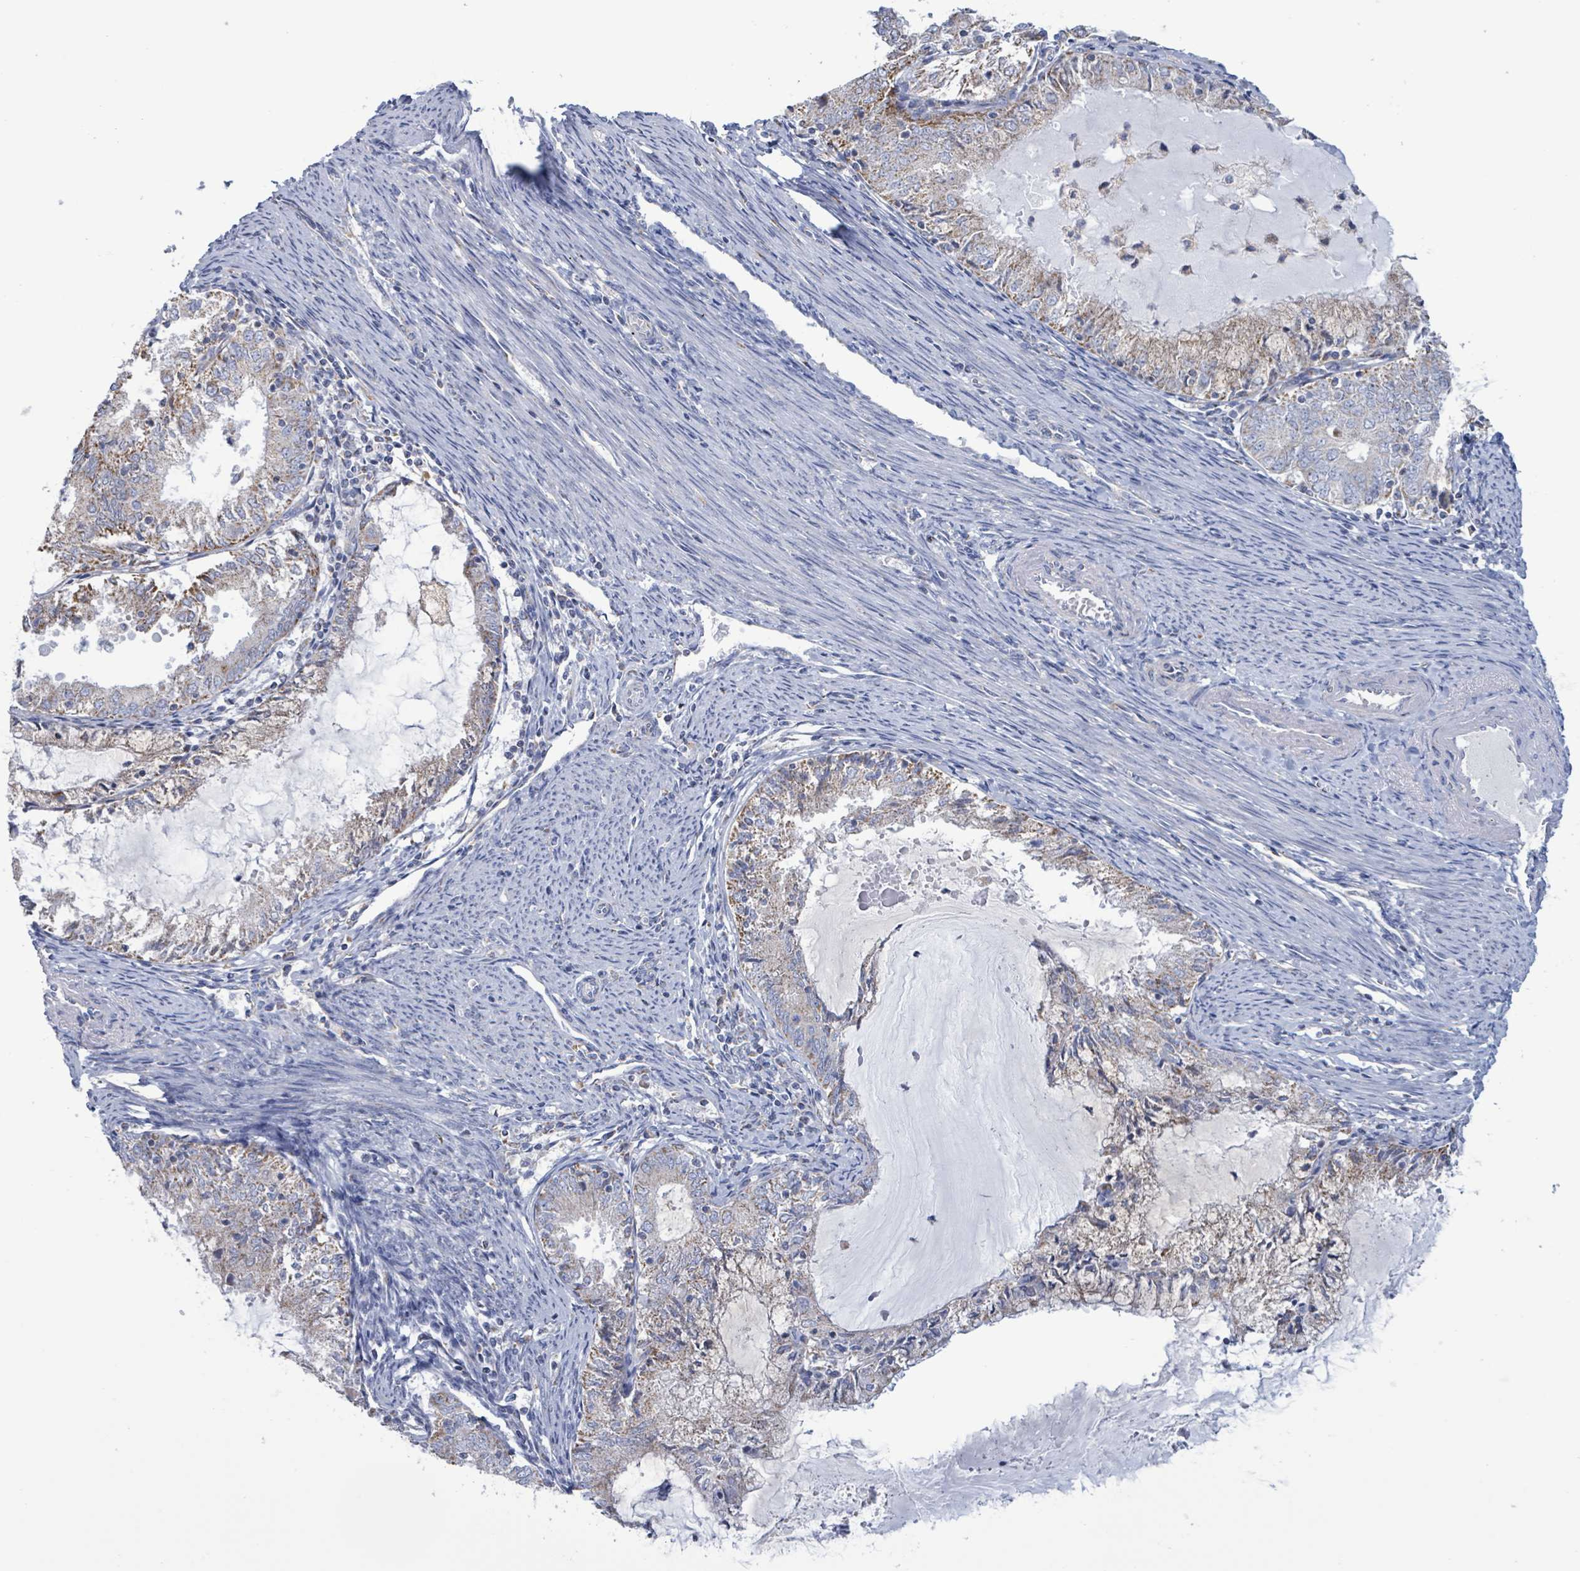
{"staining": {"intensity": "weak", "quantity": "25%-75%", "location": "cytoplasmic/membranous"}, "tissue": "endometrial cancer", "cell_type": "Tumor cells", "image_type": "cancer", "snomed": [{"axis": "morphology", "description": "Adenocarcinoma, NOS"}, {"axis": "topography", "description": "Endometrium"}], "caption": "Protein analysis of endometrial cancer tissue exhibits weak cytoplasmic/membranous staining in approximately 25%-75% of tumor cells.", "gene": "AKR1C4", "patient": {"sex": "female", "age": 57}}